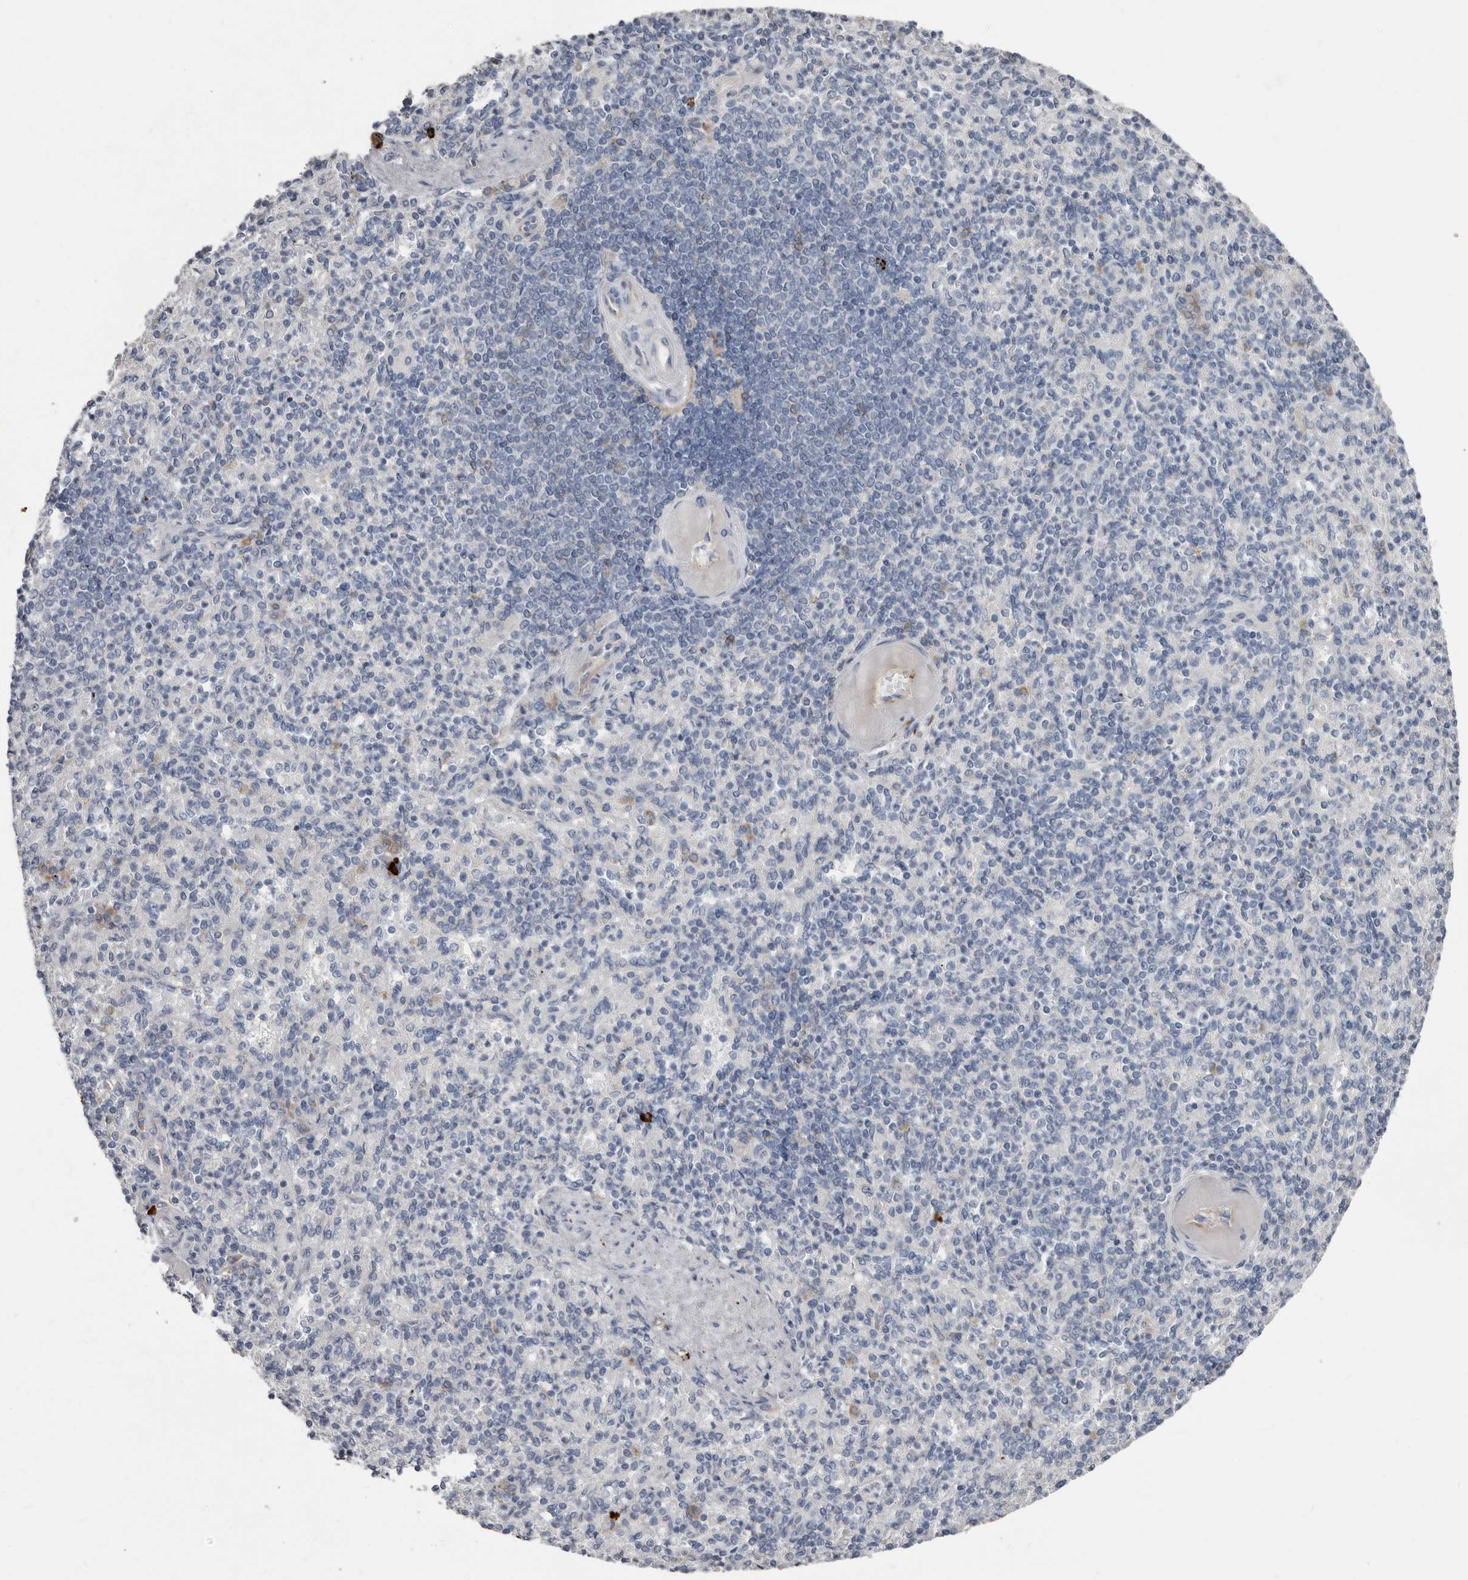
{"staining": {"intensity": "negative", "quantity": "none", "location": "none"}, "tissue": "spleen", "cell_type": "Cells in red pulp", "image_type": "normal", "snomed": [{"axis": "morphology", "description": "Normal tissue, NOS"}, {"axis": "topography", "description": "Spleen"}], "caption": "High power microscopy photomicrograph of an IHC histopathology image of normal spleen, revealing no significant expression in cells in red pulp. (Brightfield microscopy of DAB (3,3'-diaminobenzidine) IHC at high magnification).", "gene": "ZNF114", "patient": {"sex": "female", "age": 74}}